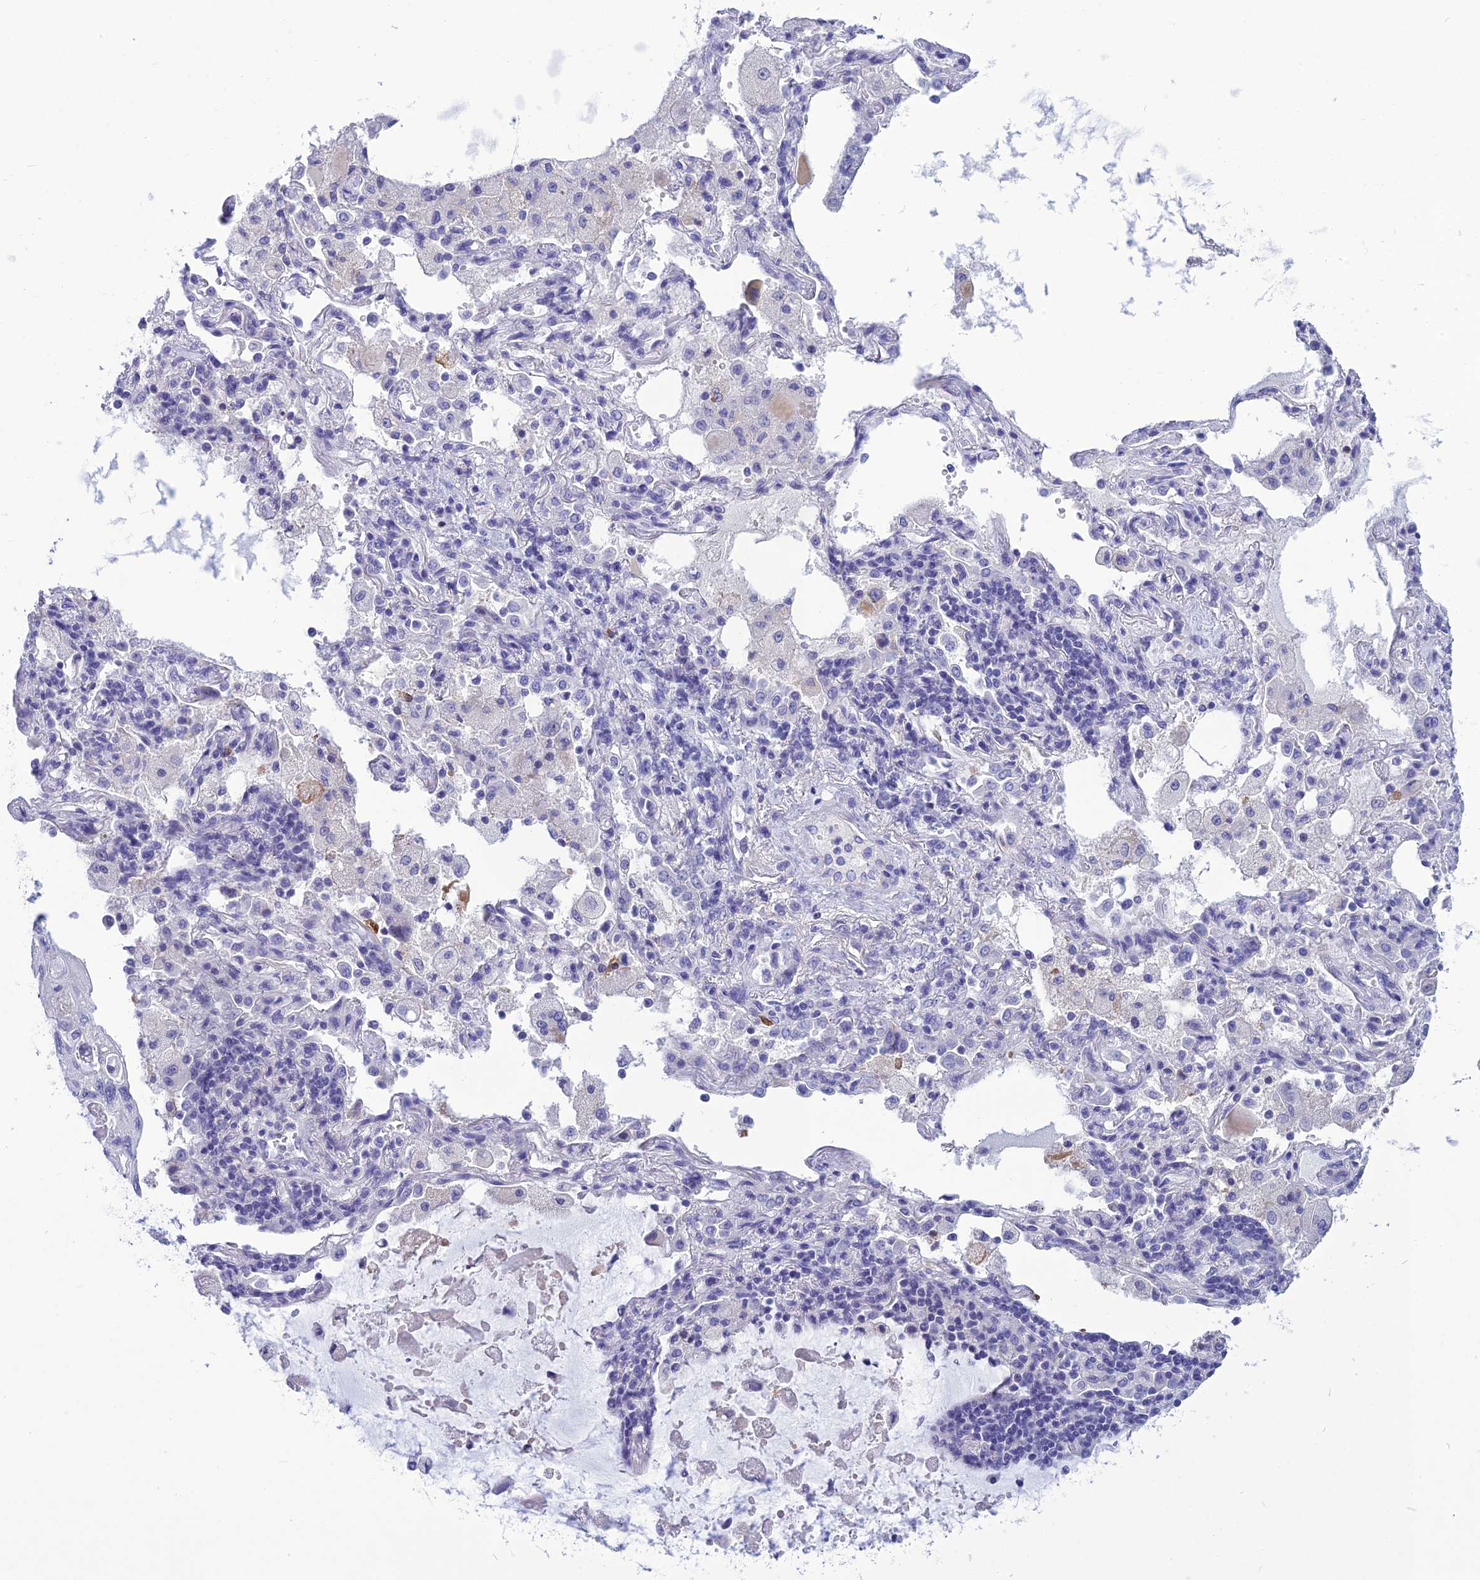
{"staining": {"intensity": "negative", "quantity": "none", "location": "none"}, "tissue": "lung cancer", "cell_type": "Tumor cells", "image_type": "cancer", "snomed": [{"axis": "morphology", "description": "Squamous cell carcinoma, NOS"}, {"axis": "topography", "description": "Lung"}], "caption": "IHC photomicrograph of lung cancer stained for a protein (brown), which exhibits no positivity in tumor cells.", "gene": "BBS2", "patient": {"sex": "female", "age": 73}}